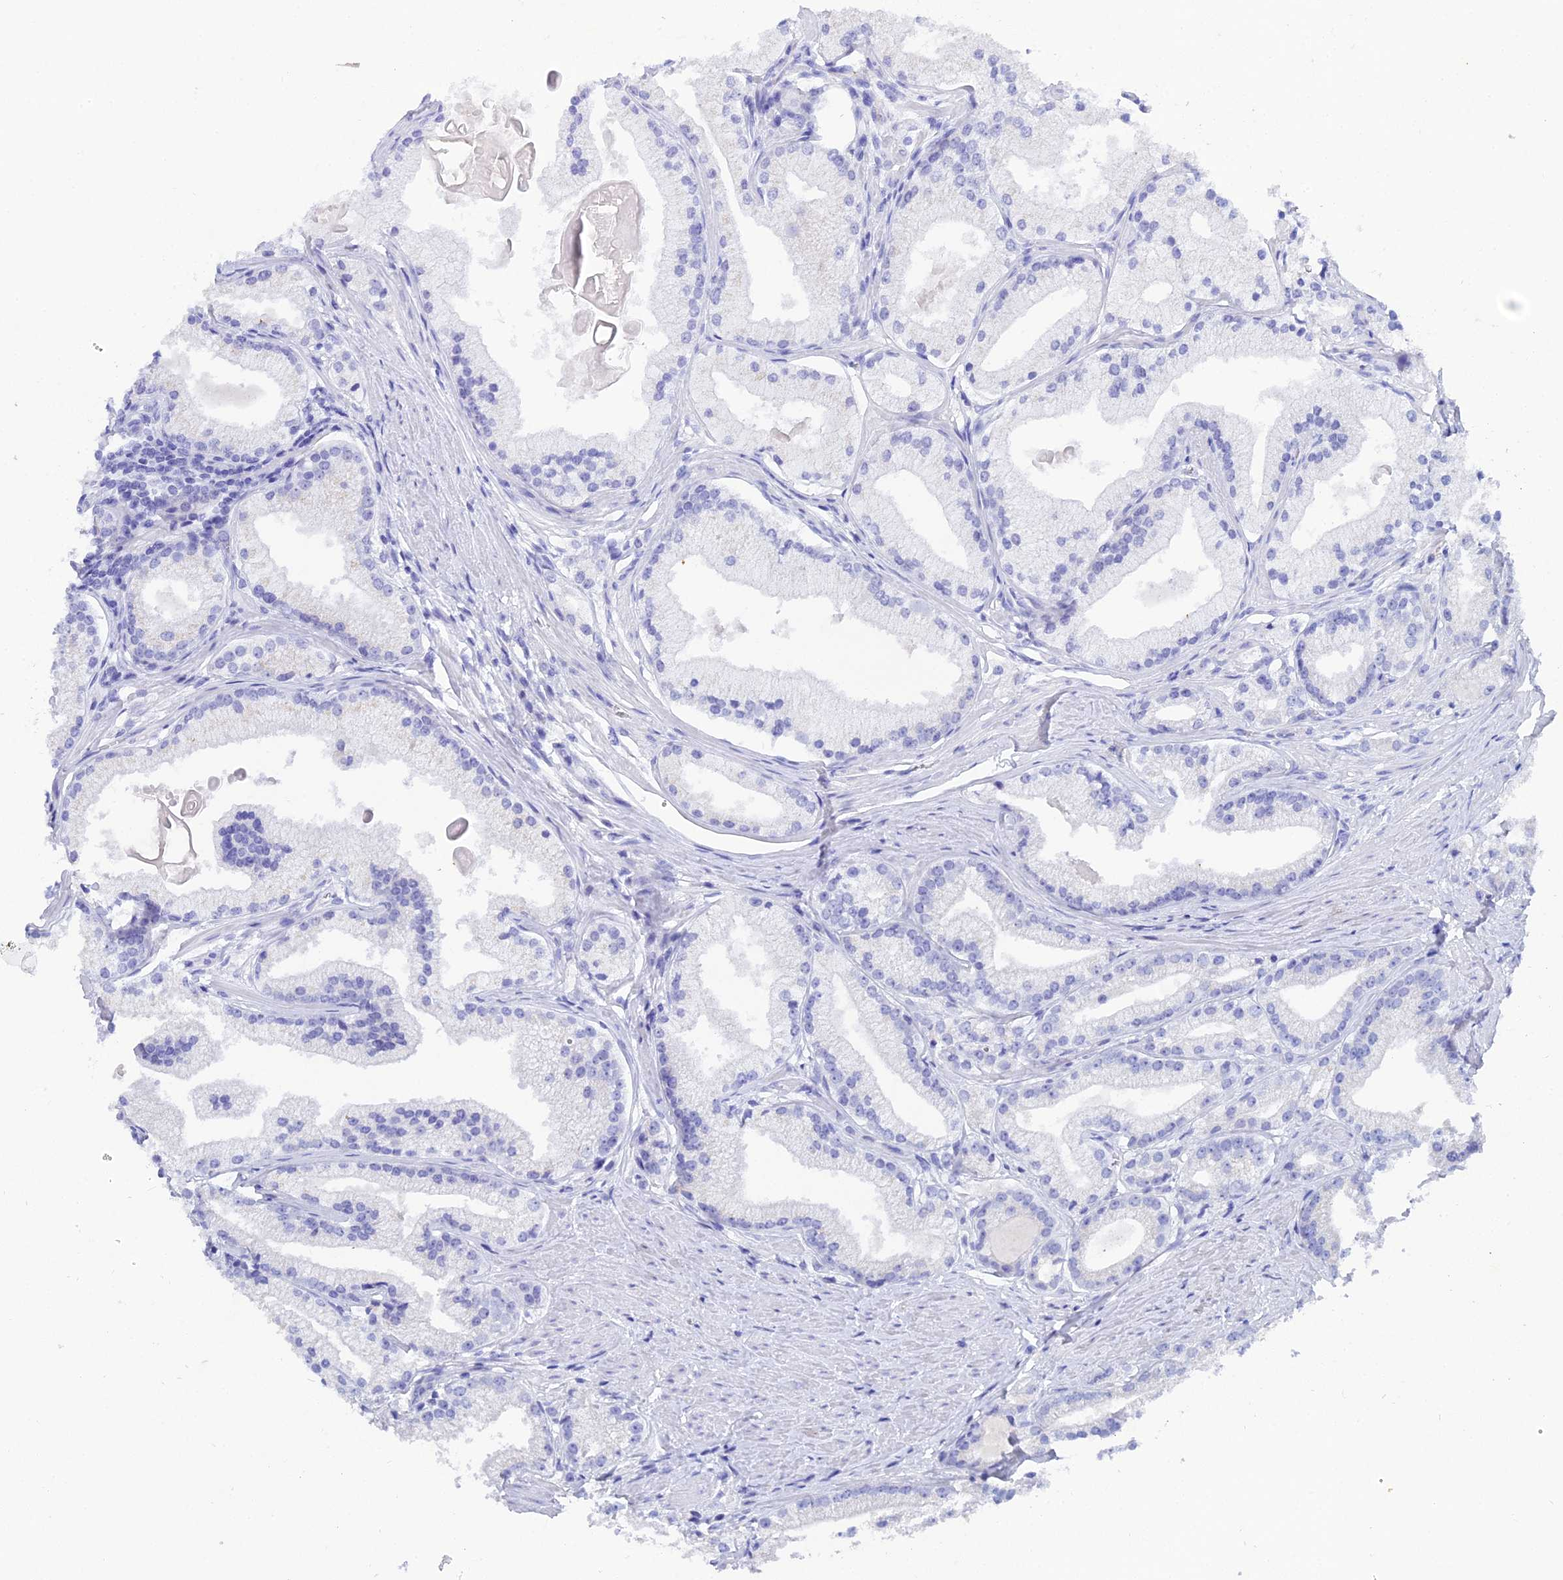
{"staining": {"intensity": "negative", "quantity": "none", "location": "none"}, "tissue": "prostate cancer", "cell_type": "Tumor cells", "image_type": "cancer", "snomed": [{"axis": "morphology", "description": "Adenocarcinoma, Low grade"}, {"axis": "topography", "description": "Prostate"}], "caption": "Low-grade adenocarcinoma (prostate) was stained to show a protein in brown. There is no significant expression in tumor cells.", "gene": "REG1A", "patient": {"sex": "male", "age": 57}}